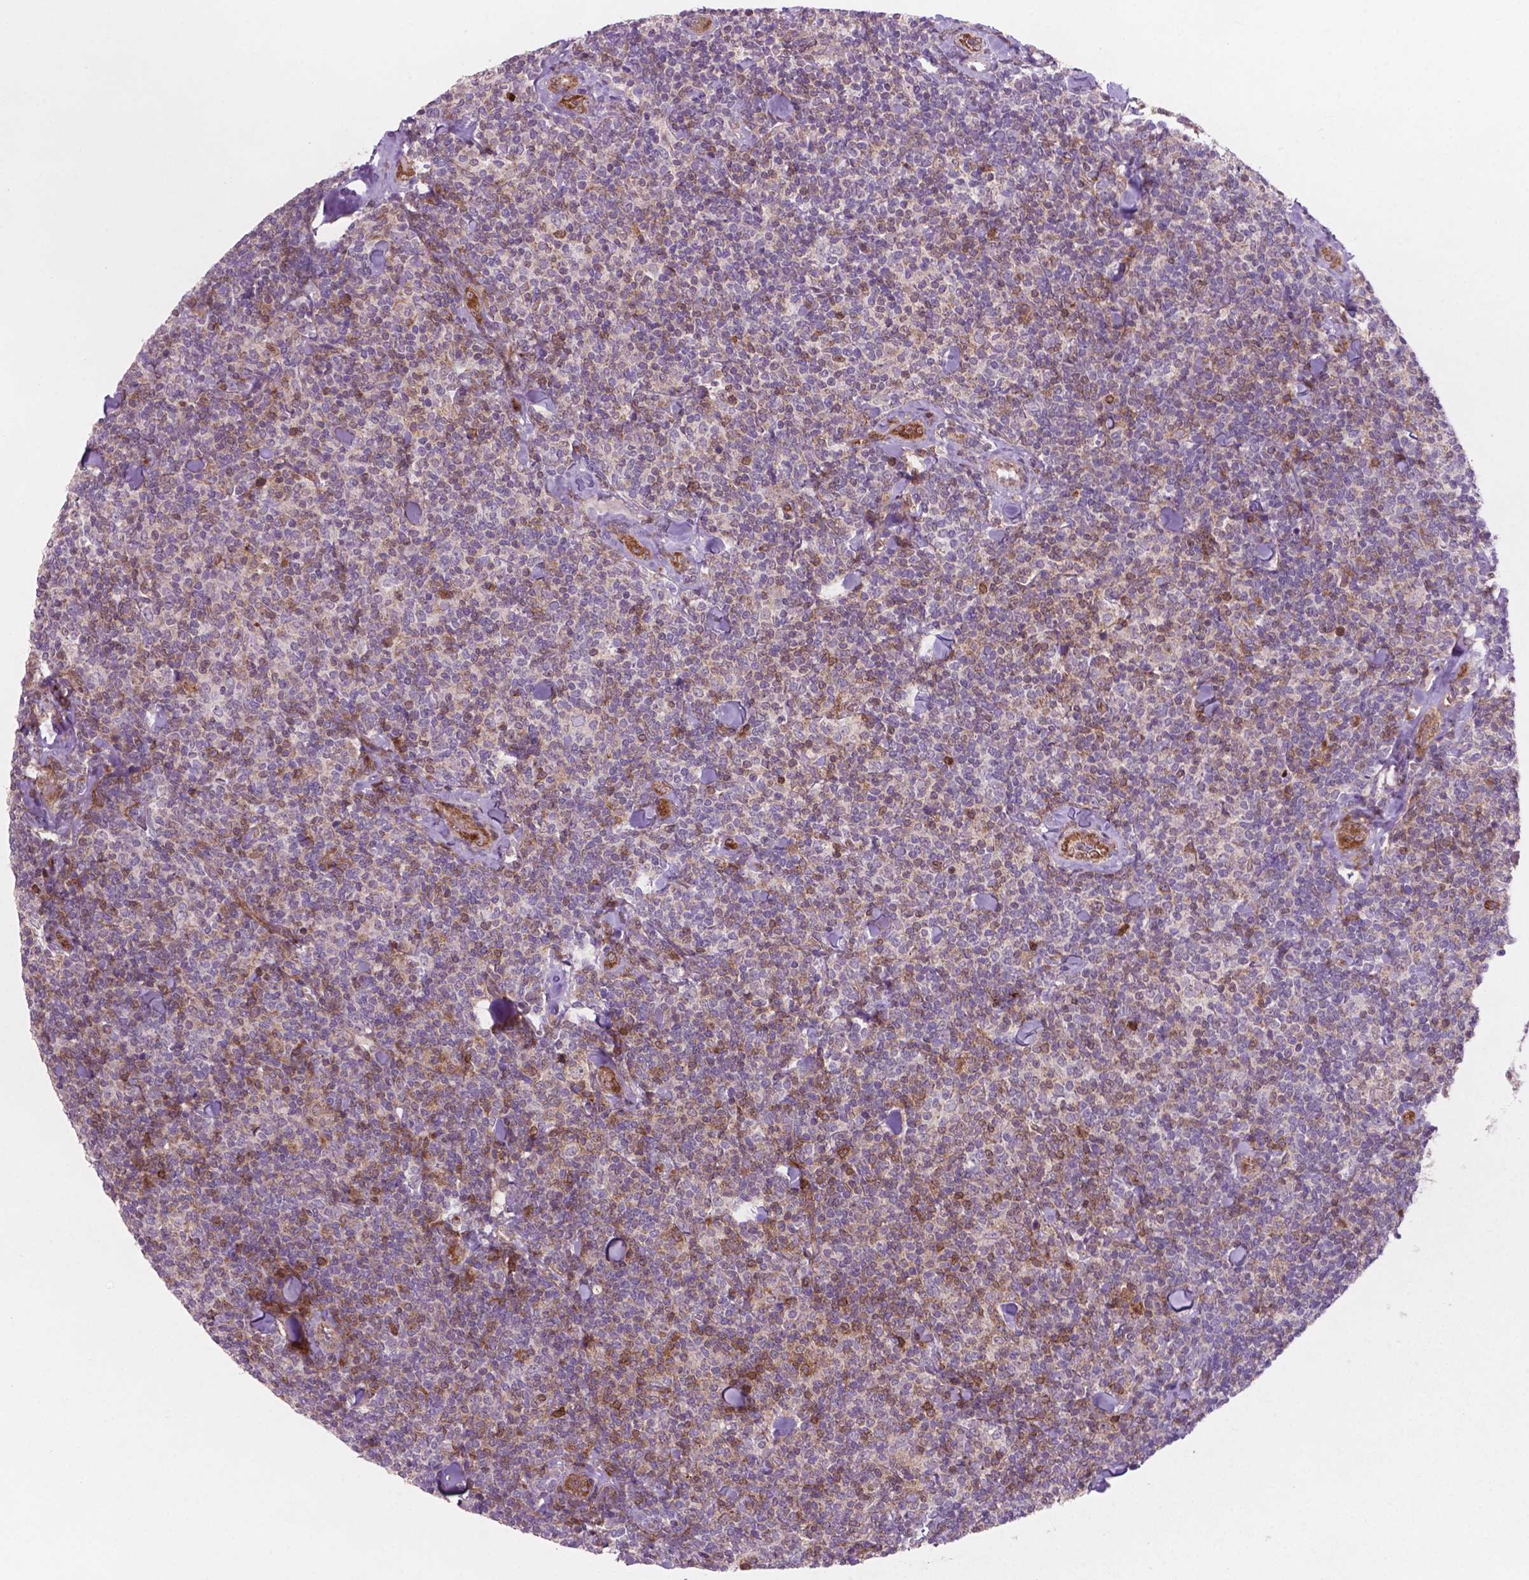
{"staining": {"intensity": "weak", "quantity": "<25%", "location": "cytoplasmic/membranous"}, "tissue": "lymphoma", "cell_type": "Tumor cells", "image_type": "cancer", "snomed": [{"axis": "morphology", "description": "Malignant lymphoma, non-Hodgkin's type, Low grade"}, {"axis": "topography", "description": "Lymph node"}], "caption": "Immunohistochemistry histopathology image of neoplastic tissue: human low-grade malignant lymphoma, non-Hodgkin's type stained with DAB (3,3'-diaminobenzidine) shows no significant protein expression in tumor cells. Brightfield microscopy of immunohistochemistry stained with DAB (brown) and hematoxylin (blue), captured at high magnification.", "gene": "LDHA", "patient": {"sex": "female", "age": 56}}